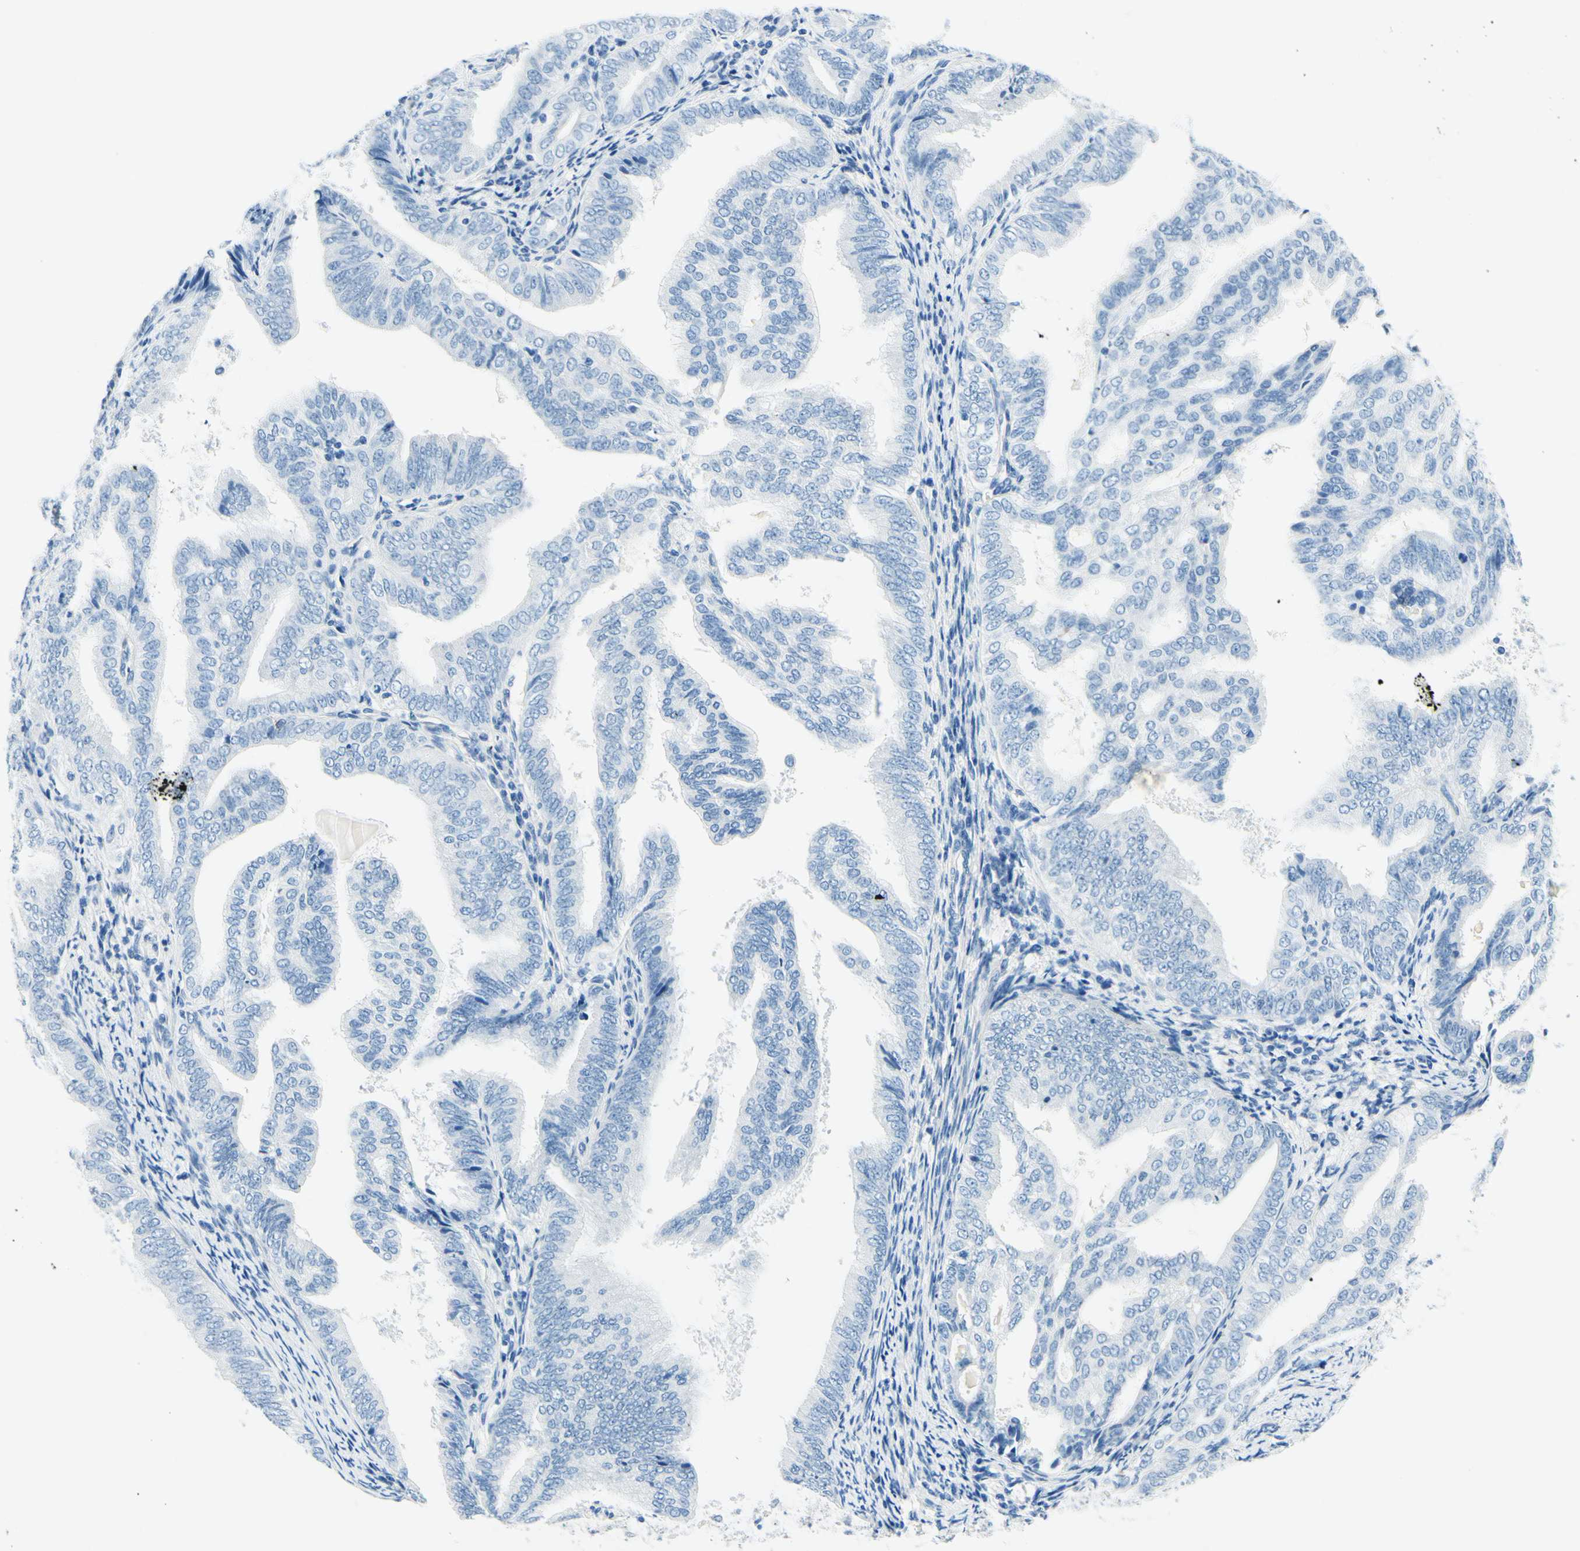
{"staining": {"intensity": "negative", "quantity": "none", "location": "none"}, "tissue": "endometrial cancer", "cell_type": "Tumor cells", "image_type": "cancer", "snomed": [{"axis": "morphology", "description": "Adenocarcinoma, NOS"}, {"axis": "topography", "description": "Endometrium"}], "caption": "Tumor cells show no significant staining in endometrial cancer (adenocarcinoma).", "gene": "PASD1", "patient": {"sex": "female", "age": 58}}